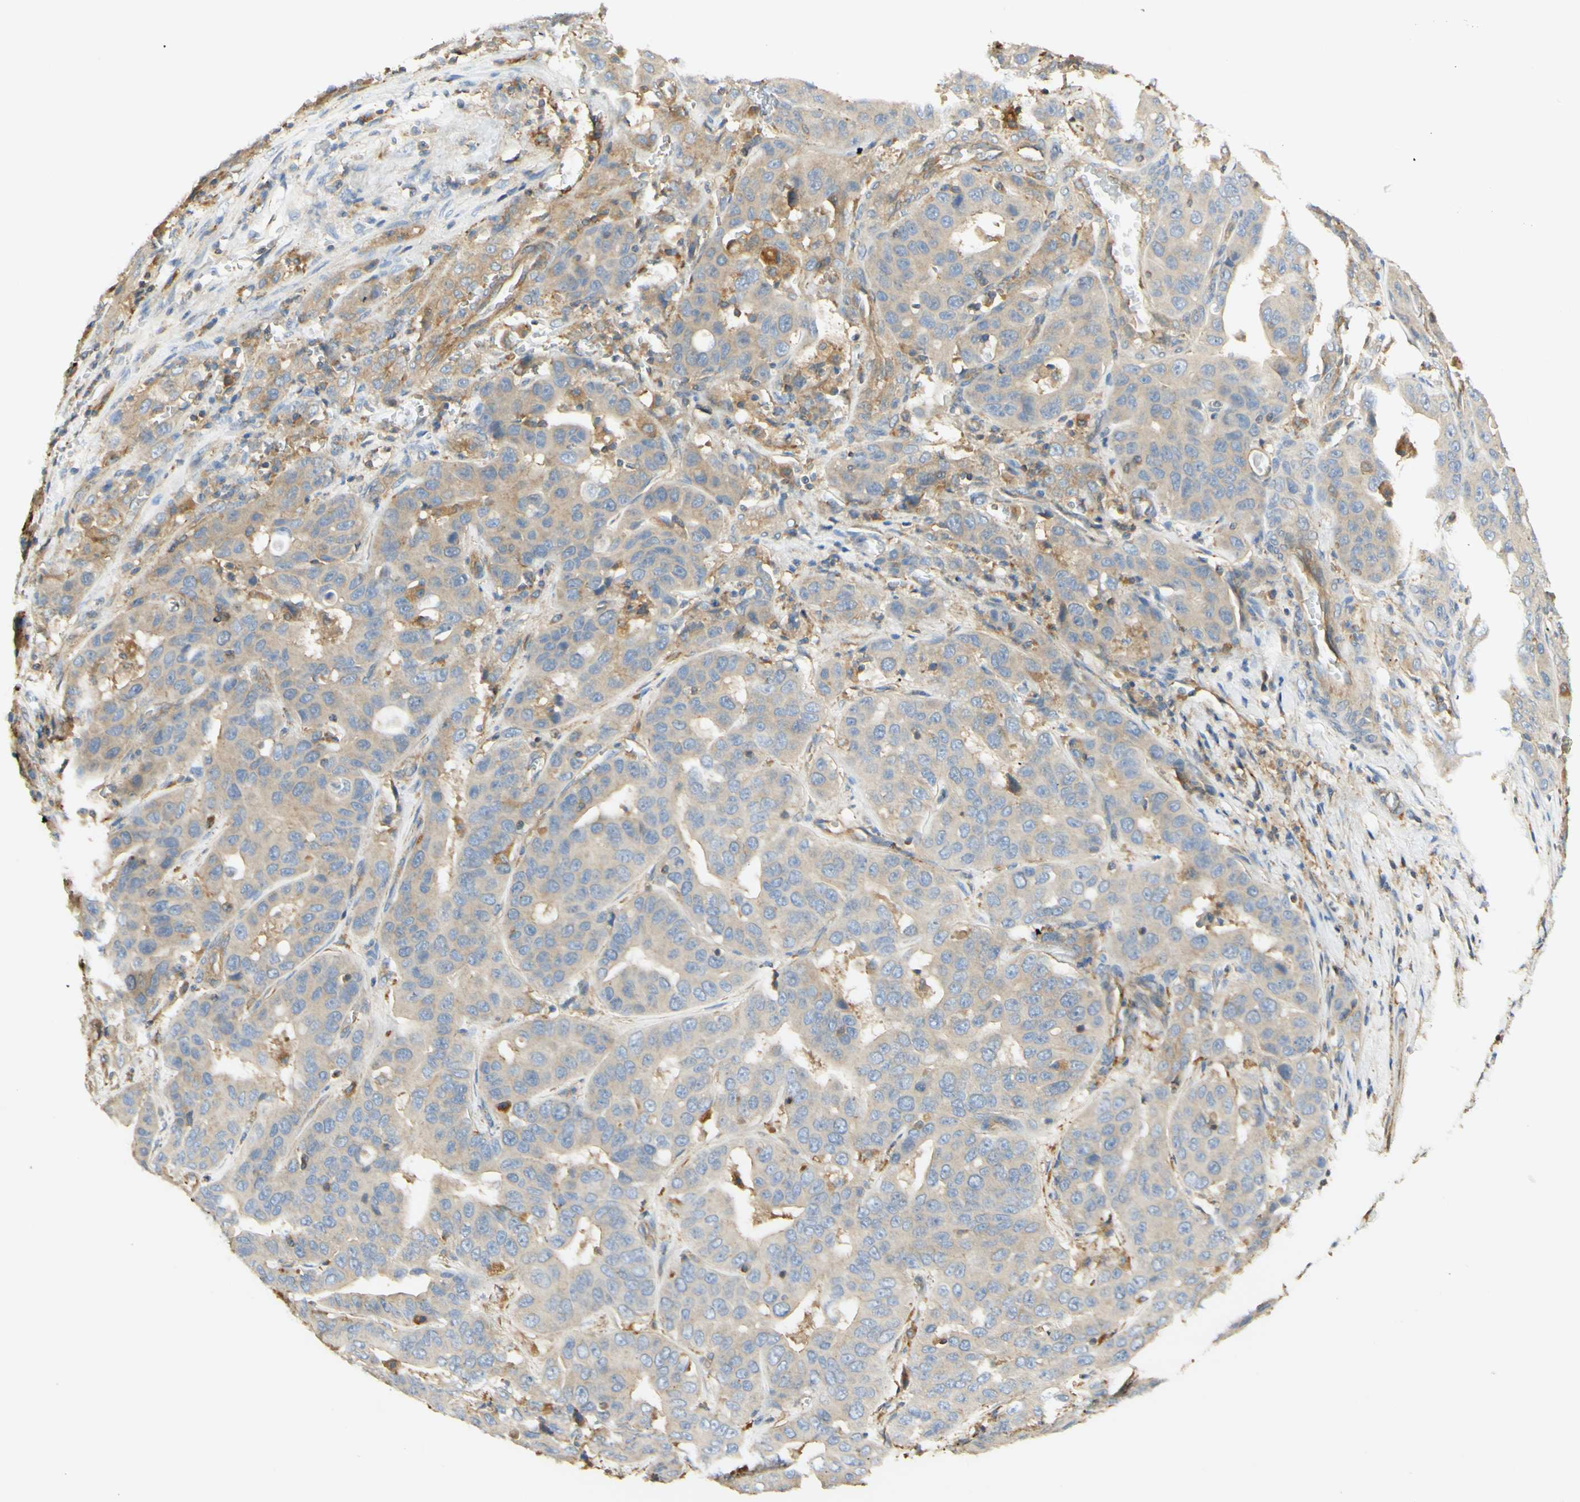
{"staining": {"intensity": "weak", "quantity": ">75%", "location": "cytoplasmic/membranous"}, "tissue": "liver cancer", "cell_type": "Tumor cells", "image_type": "cancer", "snomed": [{"axis": "morphology", "description": "Cholangiocarcinoma"}, {"axis": "topography", "description": "Liver"}], "caption": "Protein staining of liver cancer (cholangiocarcinoma) tissue demonstrates weak cytoplasmic/membranous staining in approximately >75% of tumor cells.", "gene": "IKBKG", "patient": {"sex": "female", "age": 52}}